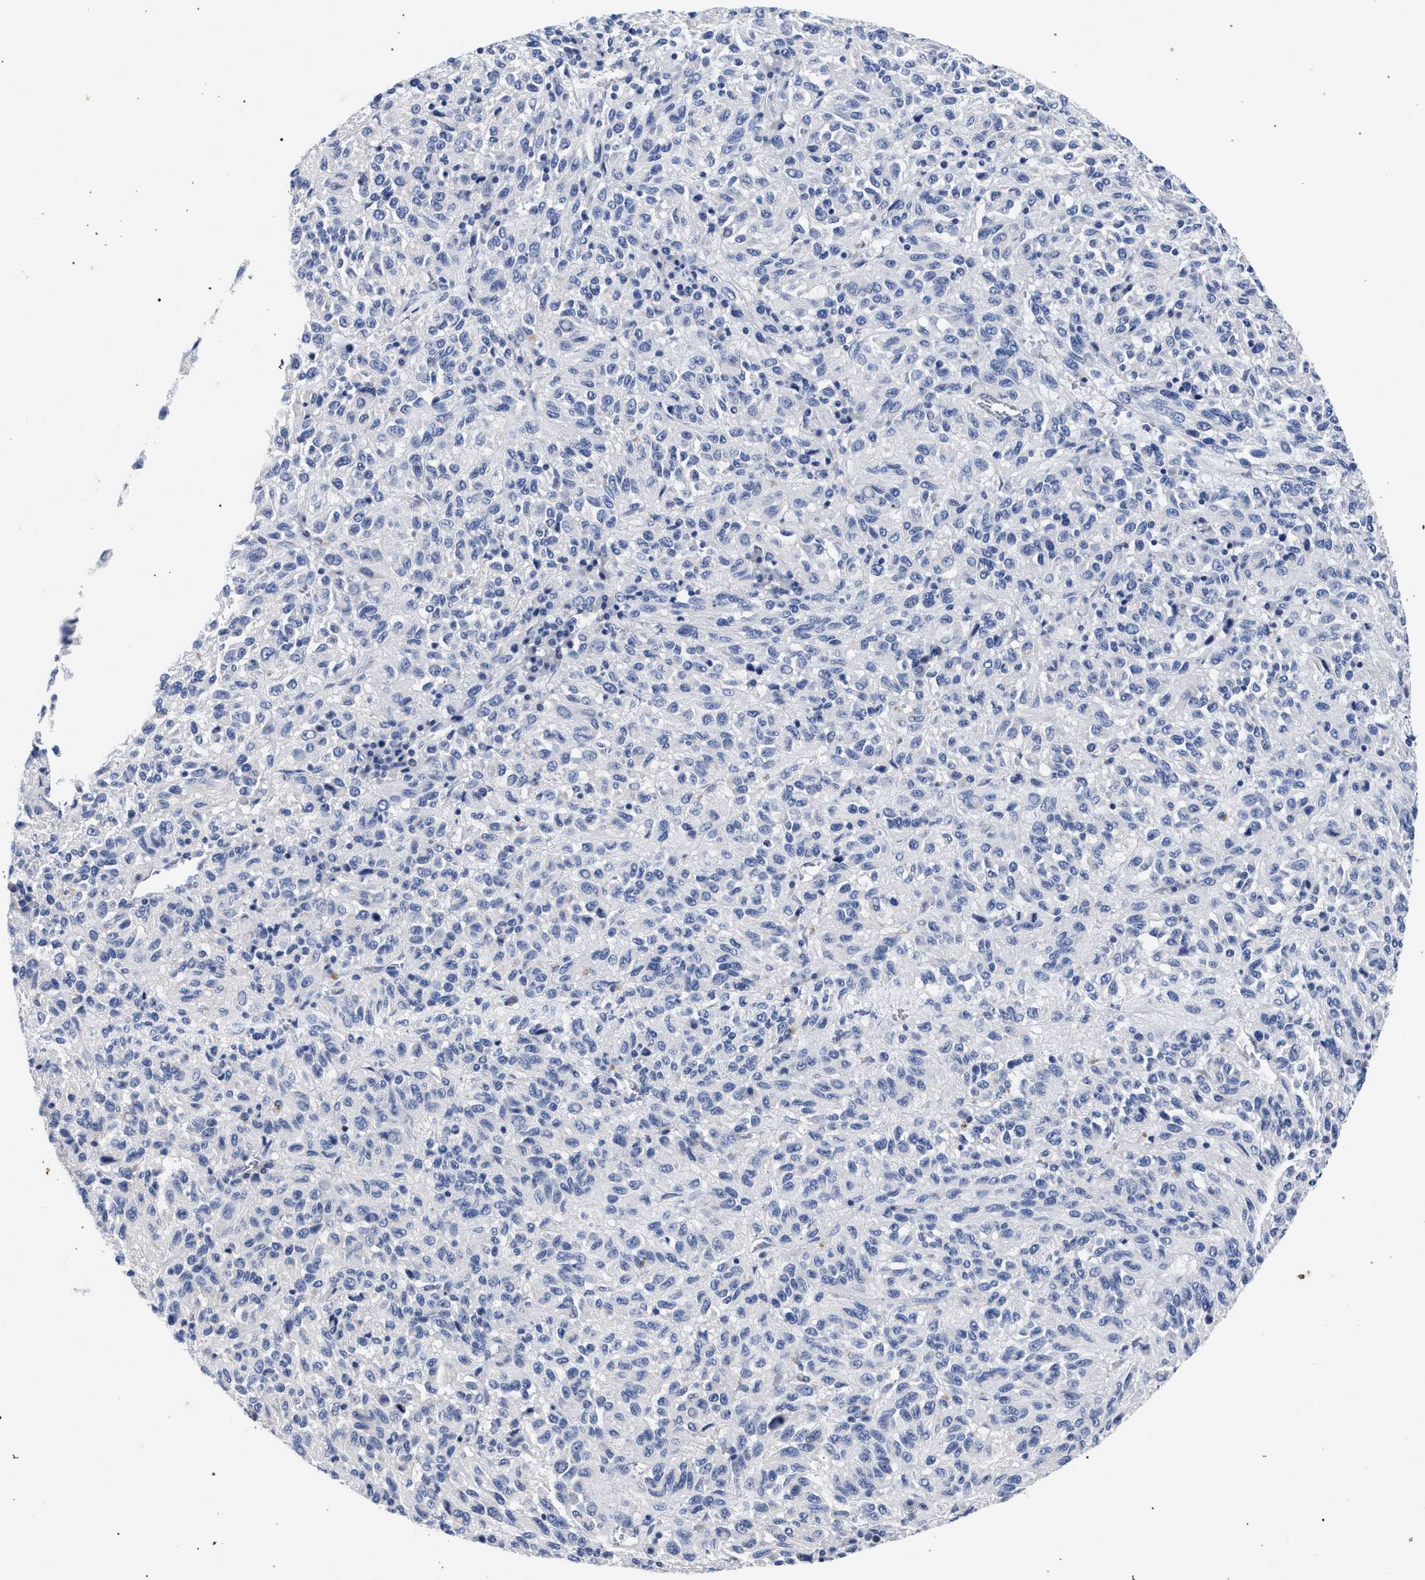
{"staining": {"intensity": "negative", "quantity": "none", "location": "none"}, "tissue": "melanoma", "cell_type": "Tumor cells", "image_type": "cancer", "snomed": [{"axis": "morphology", "description": "Malignant melanoma, Metastatic site"}, {"axis": "topography", "description": "Lung"}], "caption": "Immunohistochemical staining of human malignant melanoma (metastatic site) demonstrates no significant staining in tumor cells.", "gene": "AKAP4", "patient": {"sex": "male", "age": 64}}